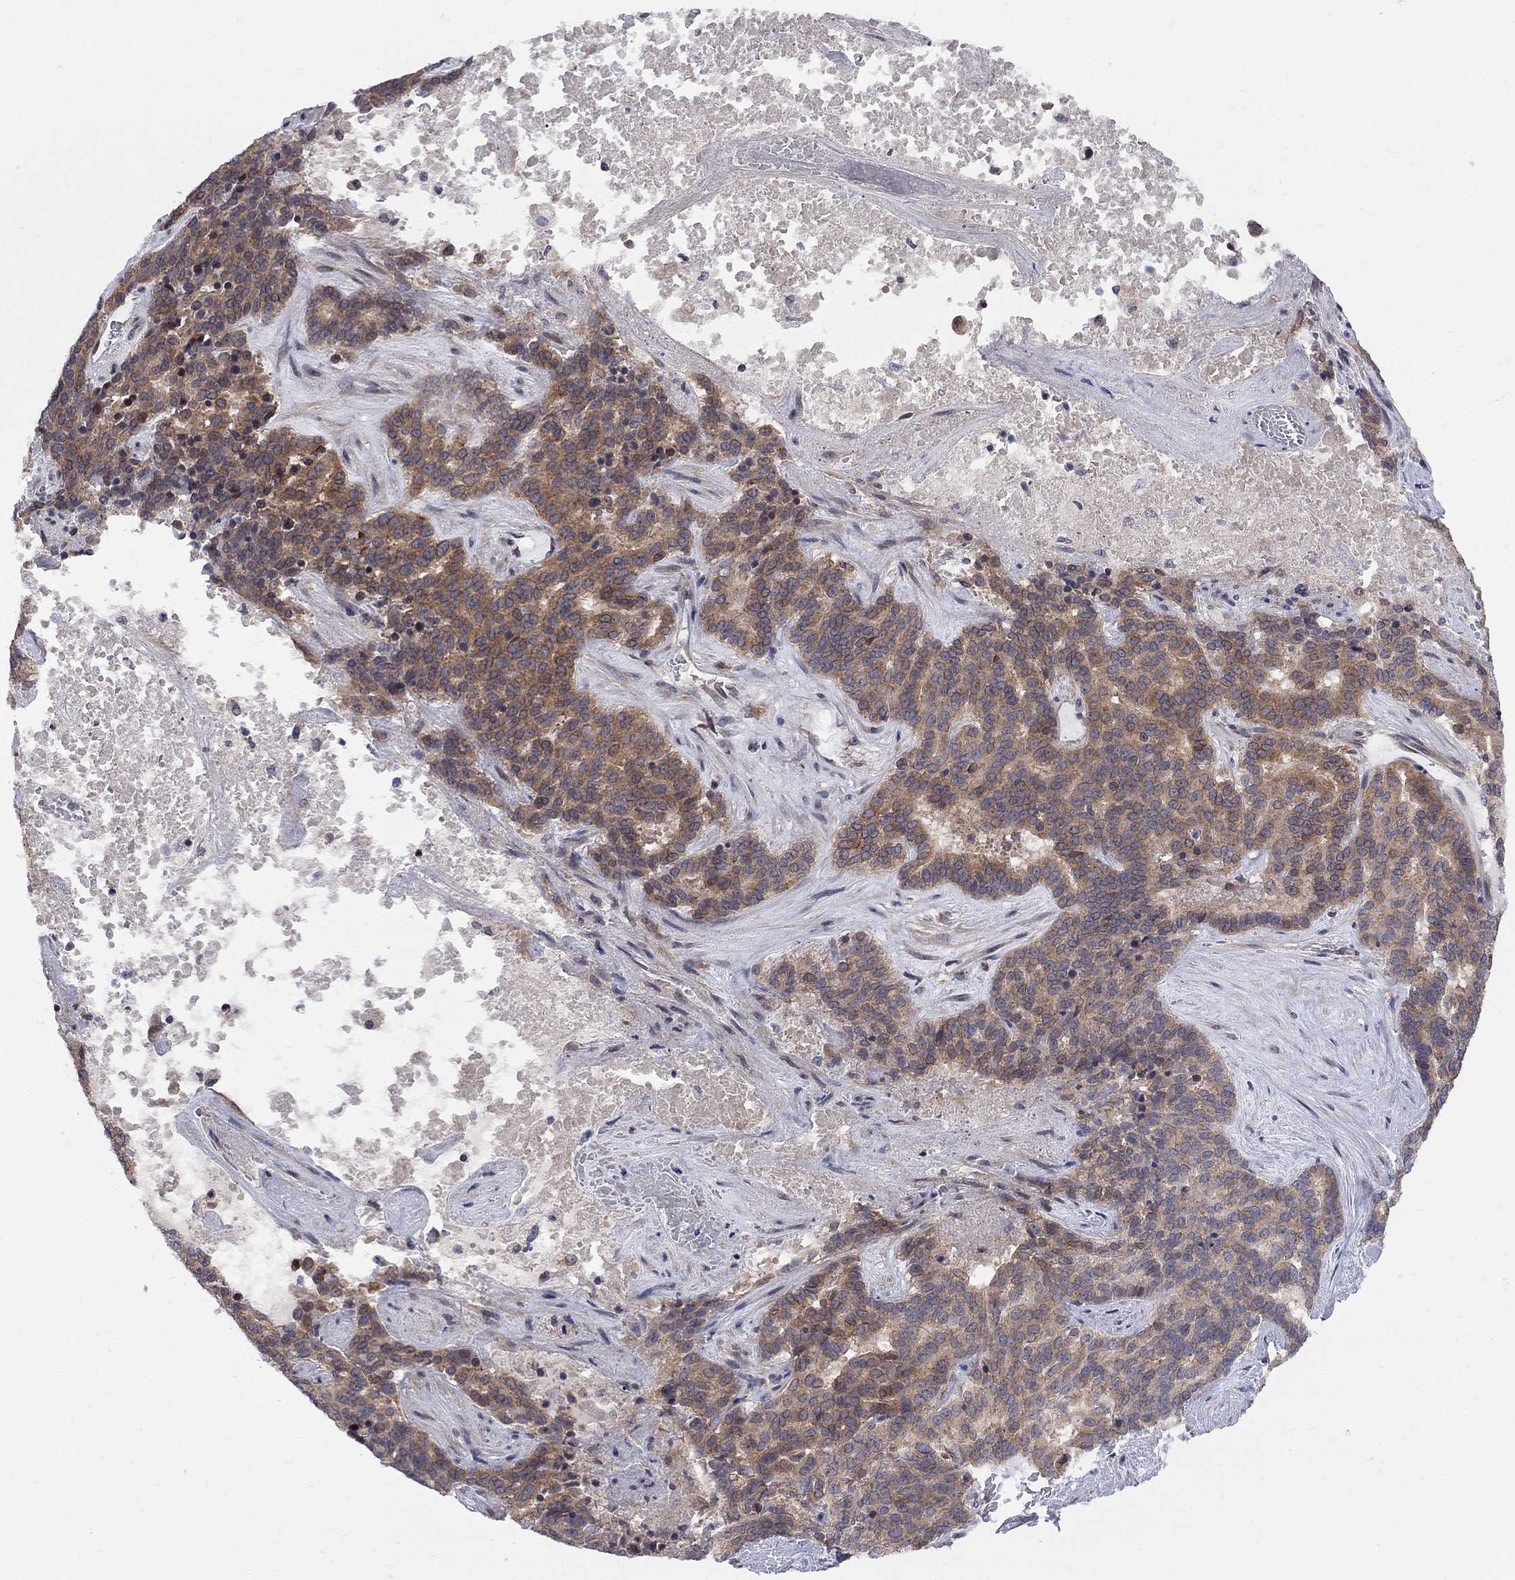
{"staining": {"intensity": "strong", "quantity": "25%-75%", "location": "cytoplasmic/membranous"}, "tissue": "liver cancer", "cell_type": "Tumor cells", "image_type": "cancer", "snomed": [{"axis": "morphology", "description": "Cholangiocarcinoma"}, {"axis": "topography", "description": "Liver"}], "caption": "Human liver cholangiocarcinoma stained for a protein (brown) displays strong cytoplasmic/membranous positive positivity in approximately 25%-75% of tumor cells.", "gene": "CNOT11", "patient": {"sex": "female", "age": 47}}